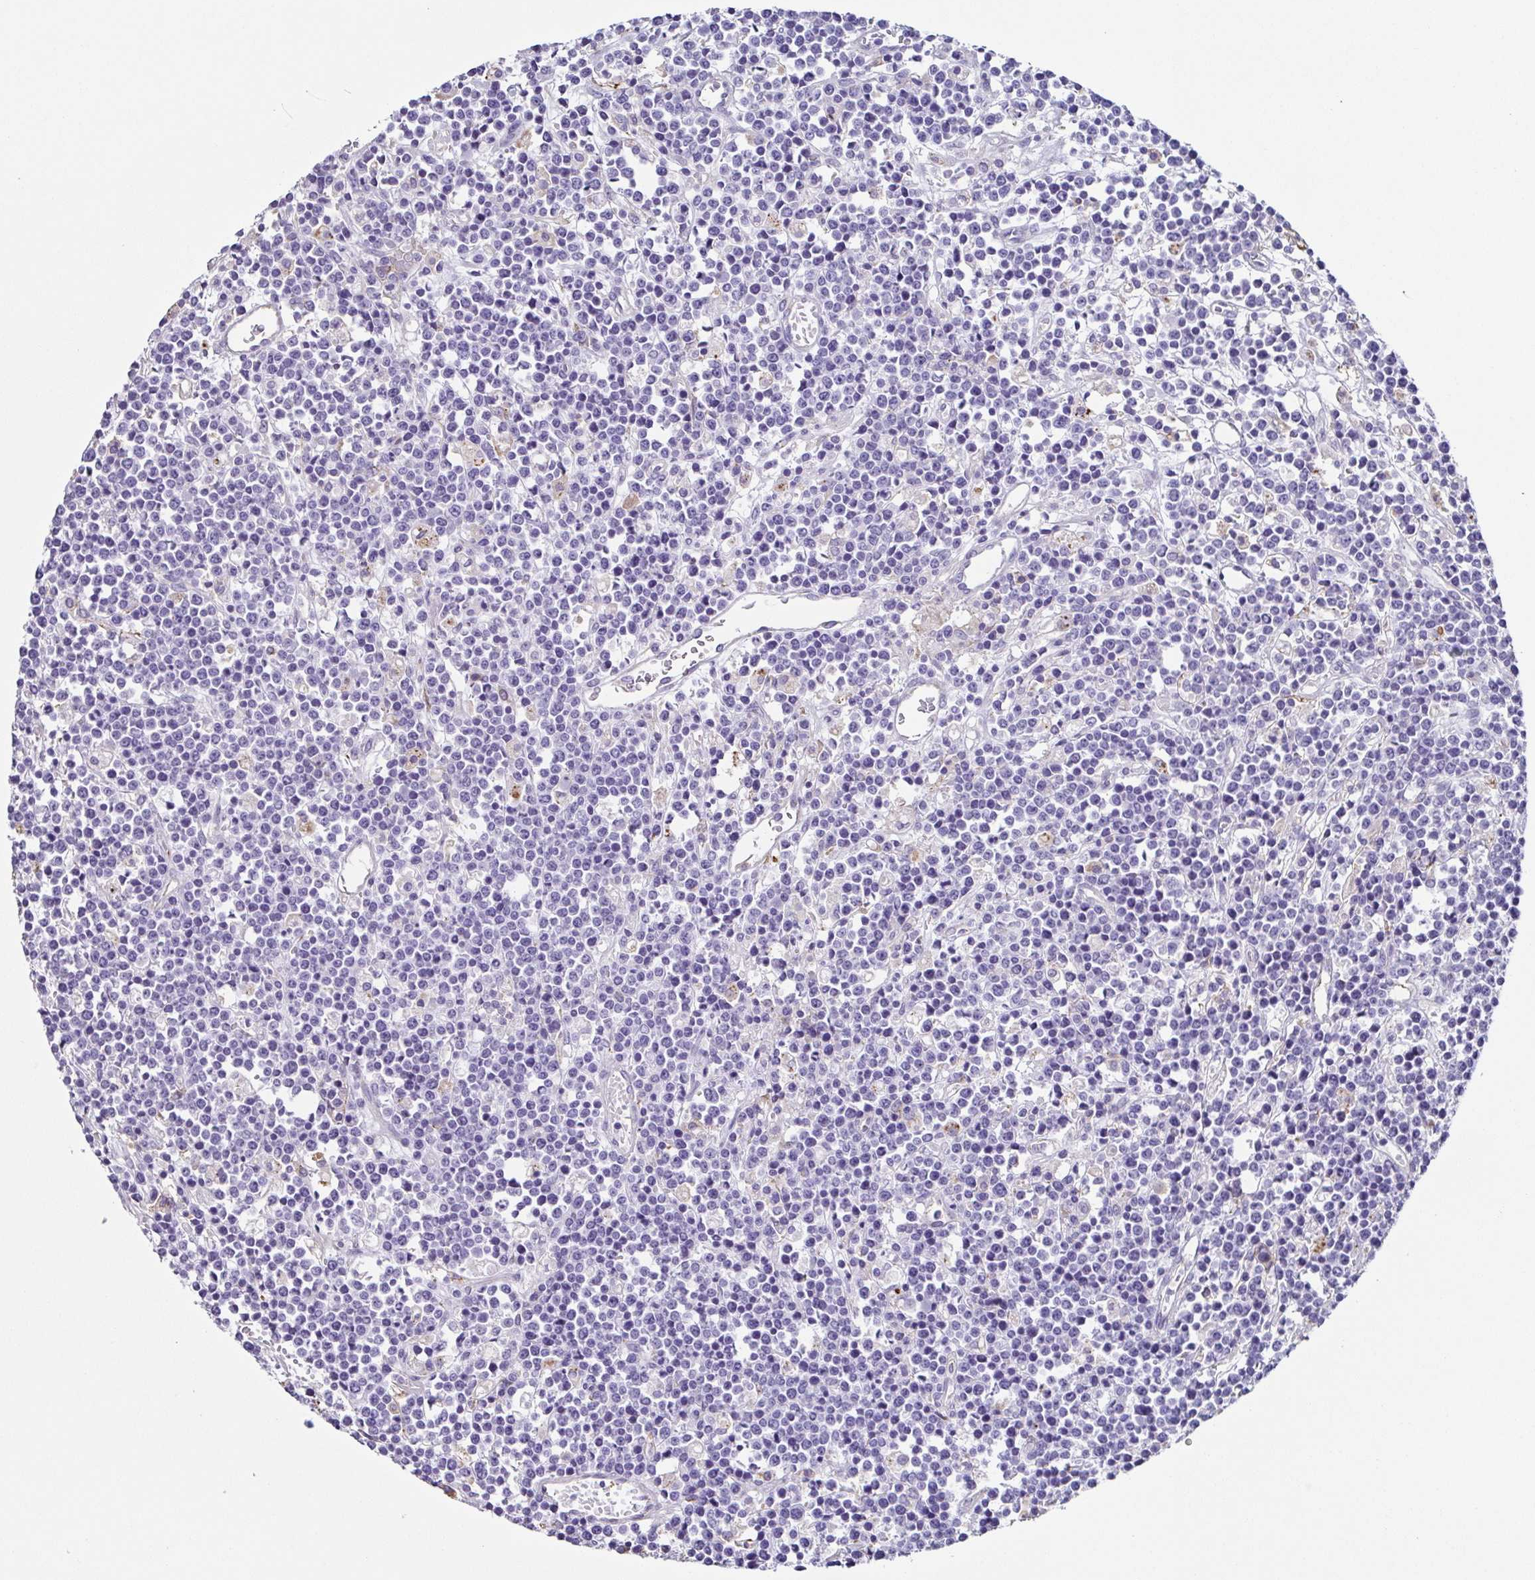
{"staining": {"intensity": "negative", "quantity": "none", "location": "none"}, "tissue": "lymphoma", "cell_type": "Tumor cells", "image_type": "cancer", "snomed": [{"axis": "morphology", "description": "Malignant lymphoma, non-Hodgkin's type, High grade"}, {"axis": "topography", "description": "Ovary"}], "caption": "Lymphoma stained for a protein using immunohistochemistry reveals no expression tumor cells.", "gene": "ANXA10", "patient": {"sex": "female", "age": 56}}